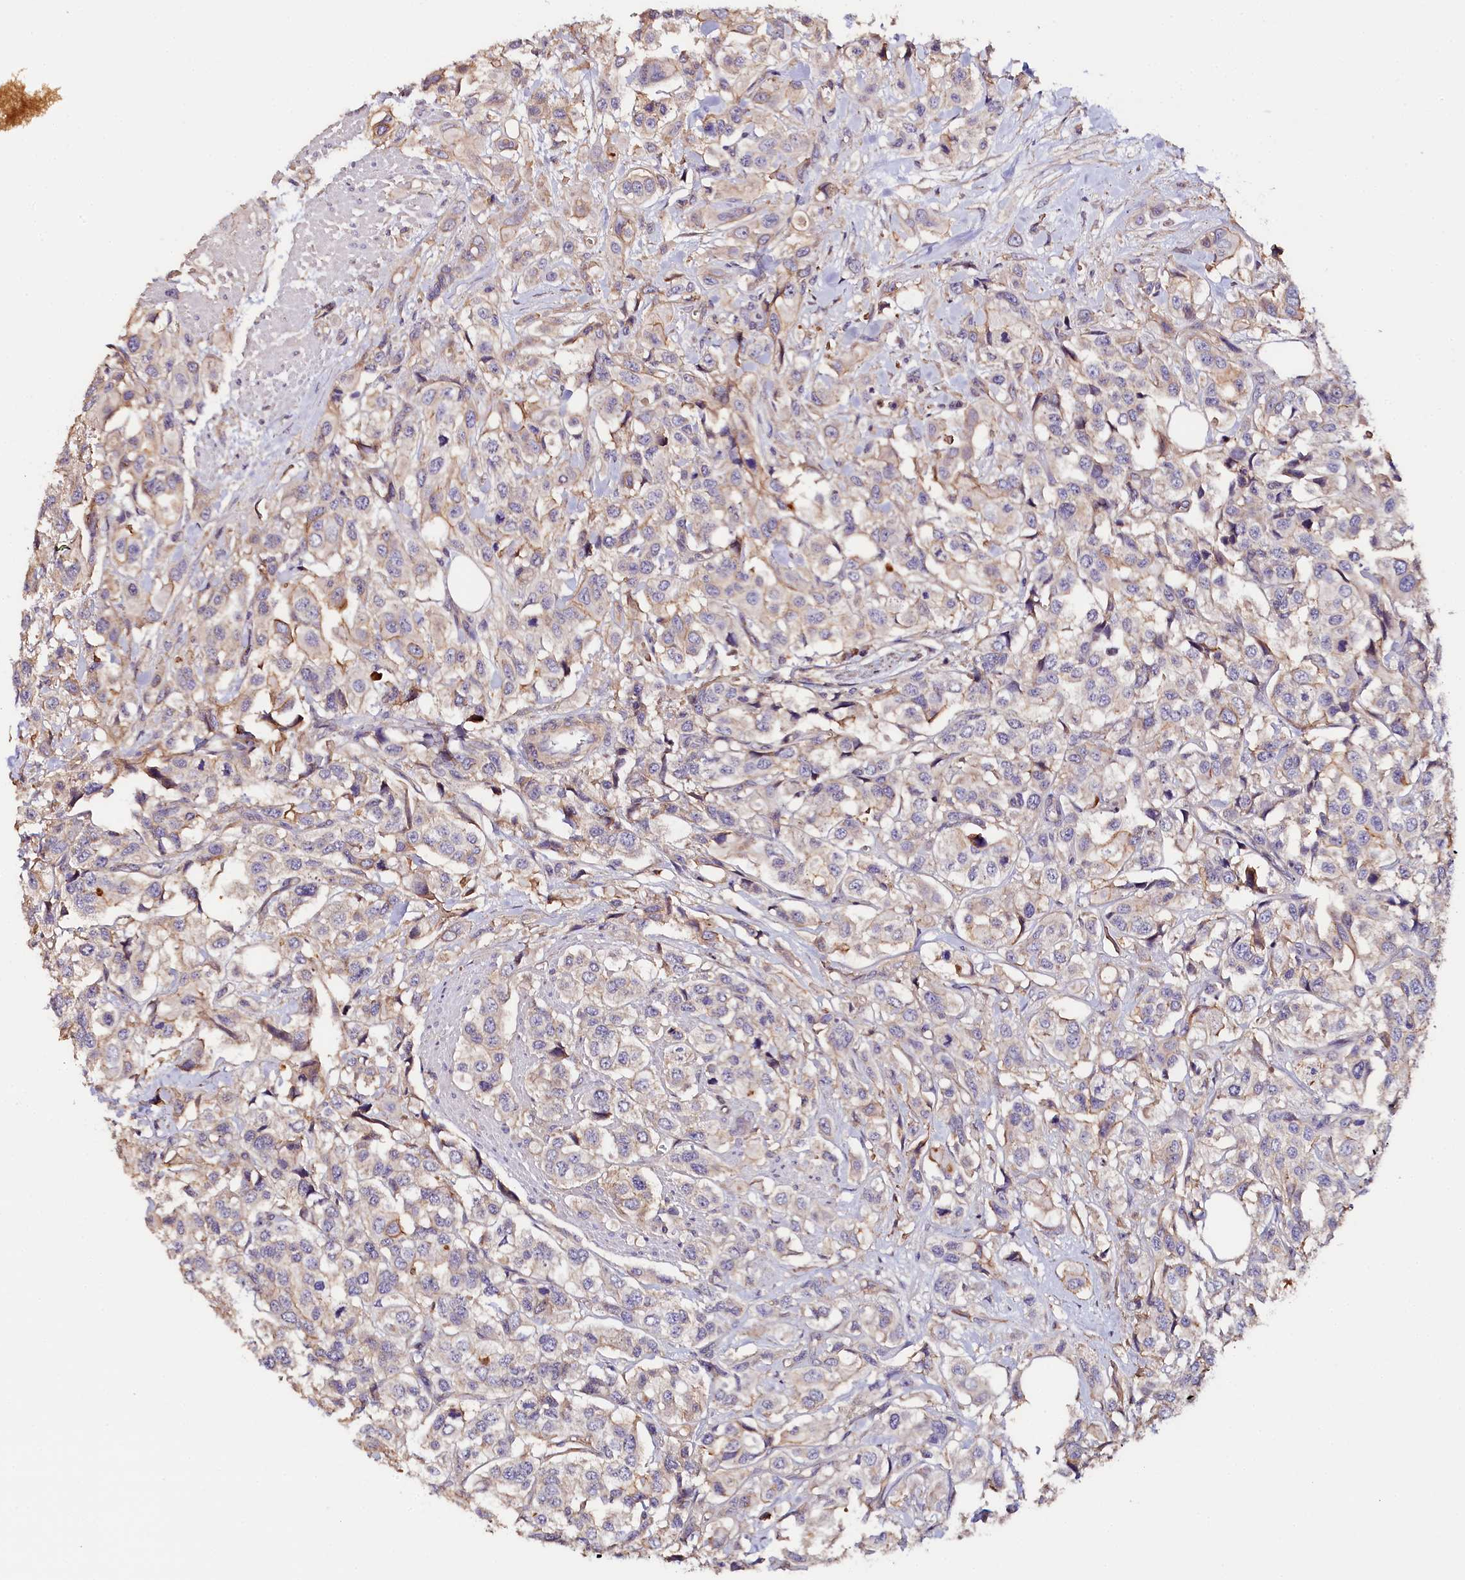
{"staining": {"intensity": "weak", "quantity": "<25%", "location": "cytoplasmic/membranous"}, "tissue": "urothelial cancer", "cell_type": "Tumor cells", "image_type": "cancer", "snomed": [{"axis": "morphology", "description": "Urothelial carcinoma, High grade"}, {"axis": "topography", "description": "Urinary bladder"}], "caption": "Tumor cells show no significant protein expression in high-grade urothelial carcinoma.", "gene": "KATNB1", "patient": {"sex": "male", "age": 67}}